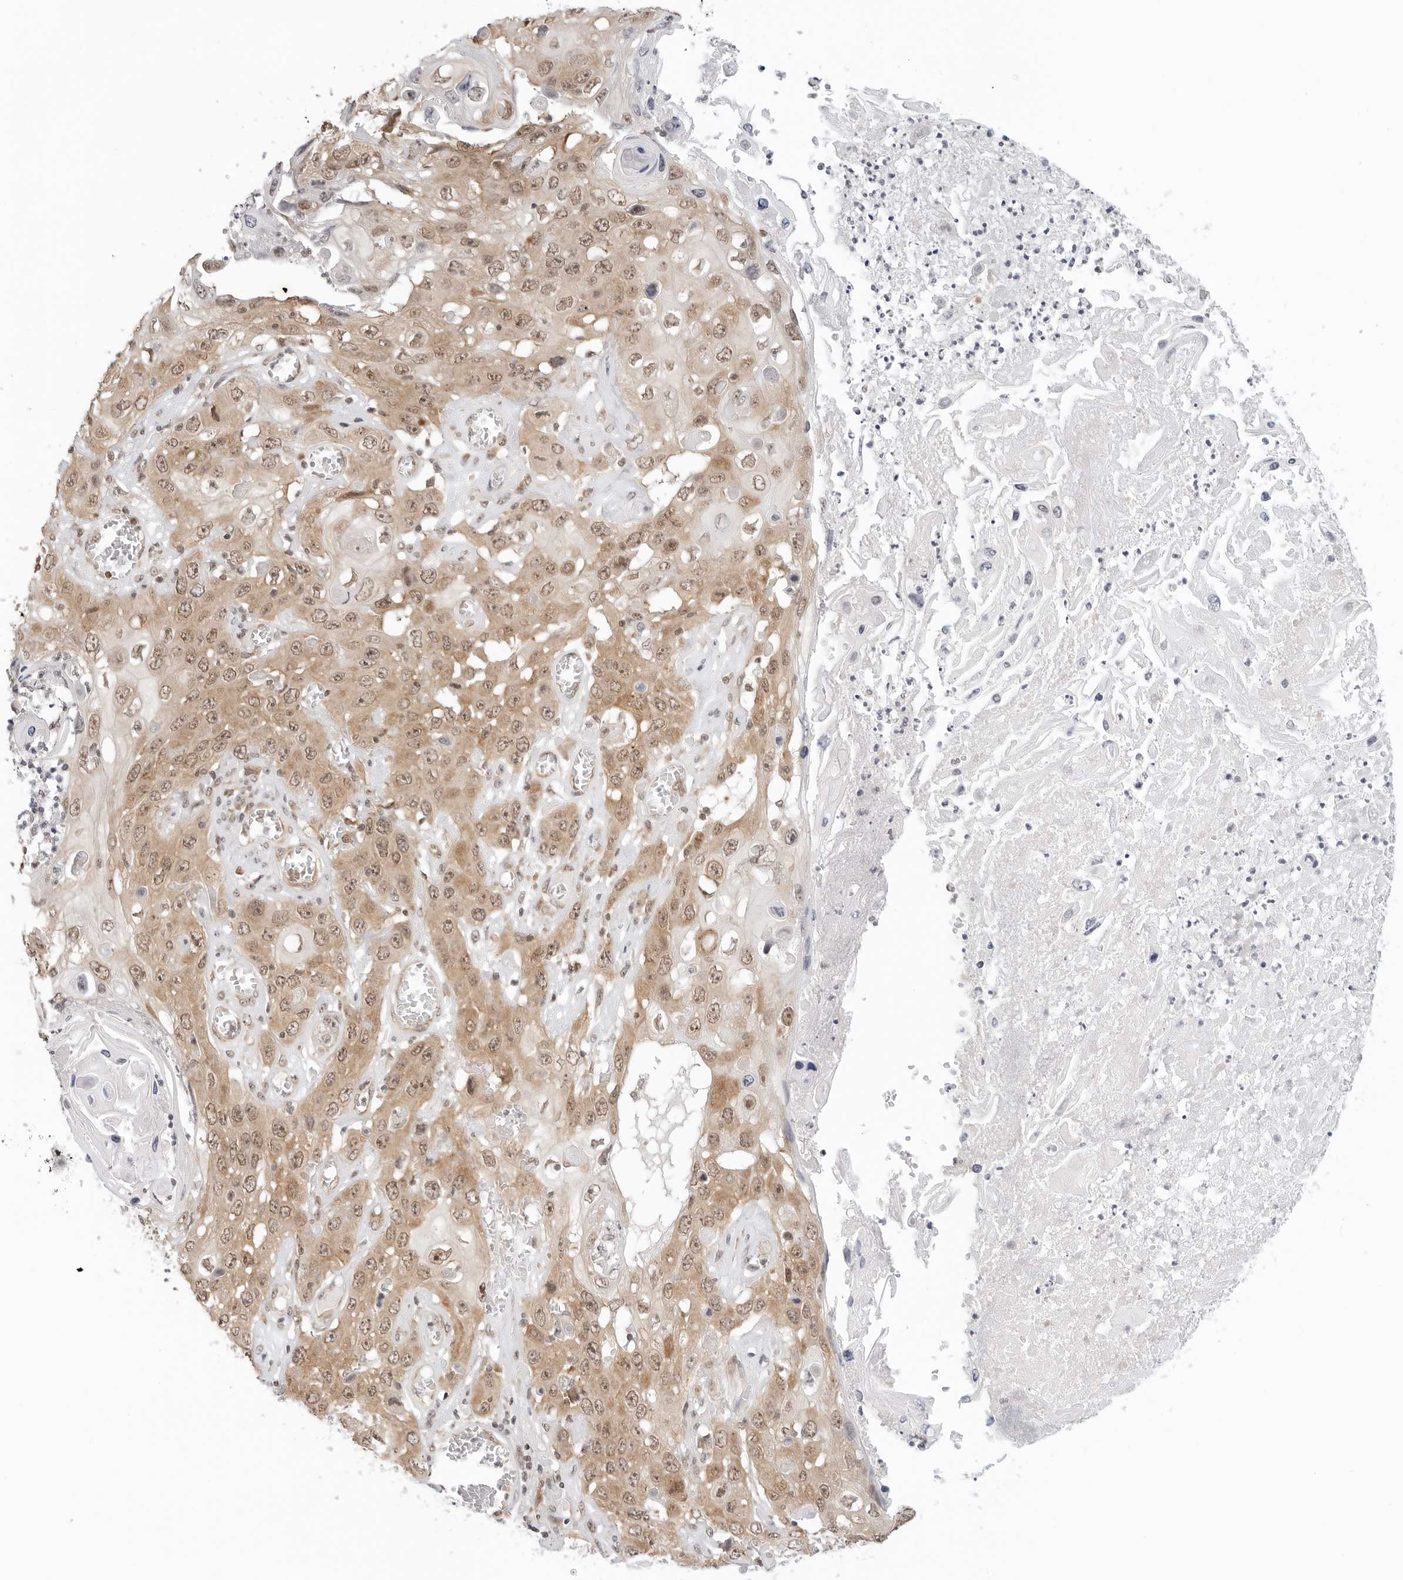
{"staining": {"intensity": "moderate", "quantity": ">75%", "location": "cytoplasmic/membranous,nuclear"}, "tissue": "skin cancer", "cell_type": "Tumor cells", "image_type": "cancer", "snomed": [{"axis": "morphology", "description": "Squamous cell carcinoma, NOS"}, {"axis": "topography", "description": "Skin"}], "caption": "A medium amount of moderate cytoplasmic/membranous and nuclear expression is present in about >75% of tumor cells in skin cancer tissue.", "gene": "METAP1", "patient": {"sex": "male", "age": 55}}